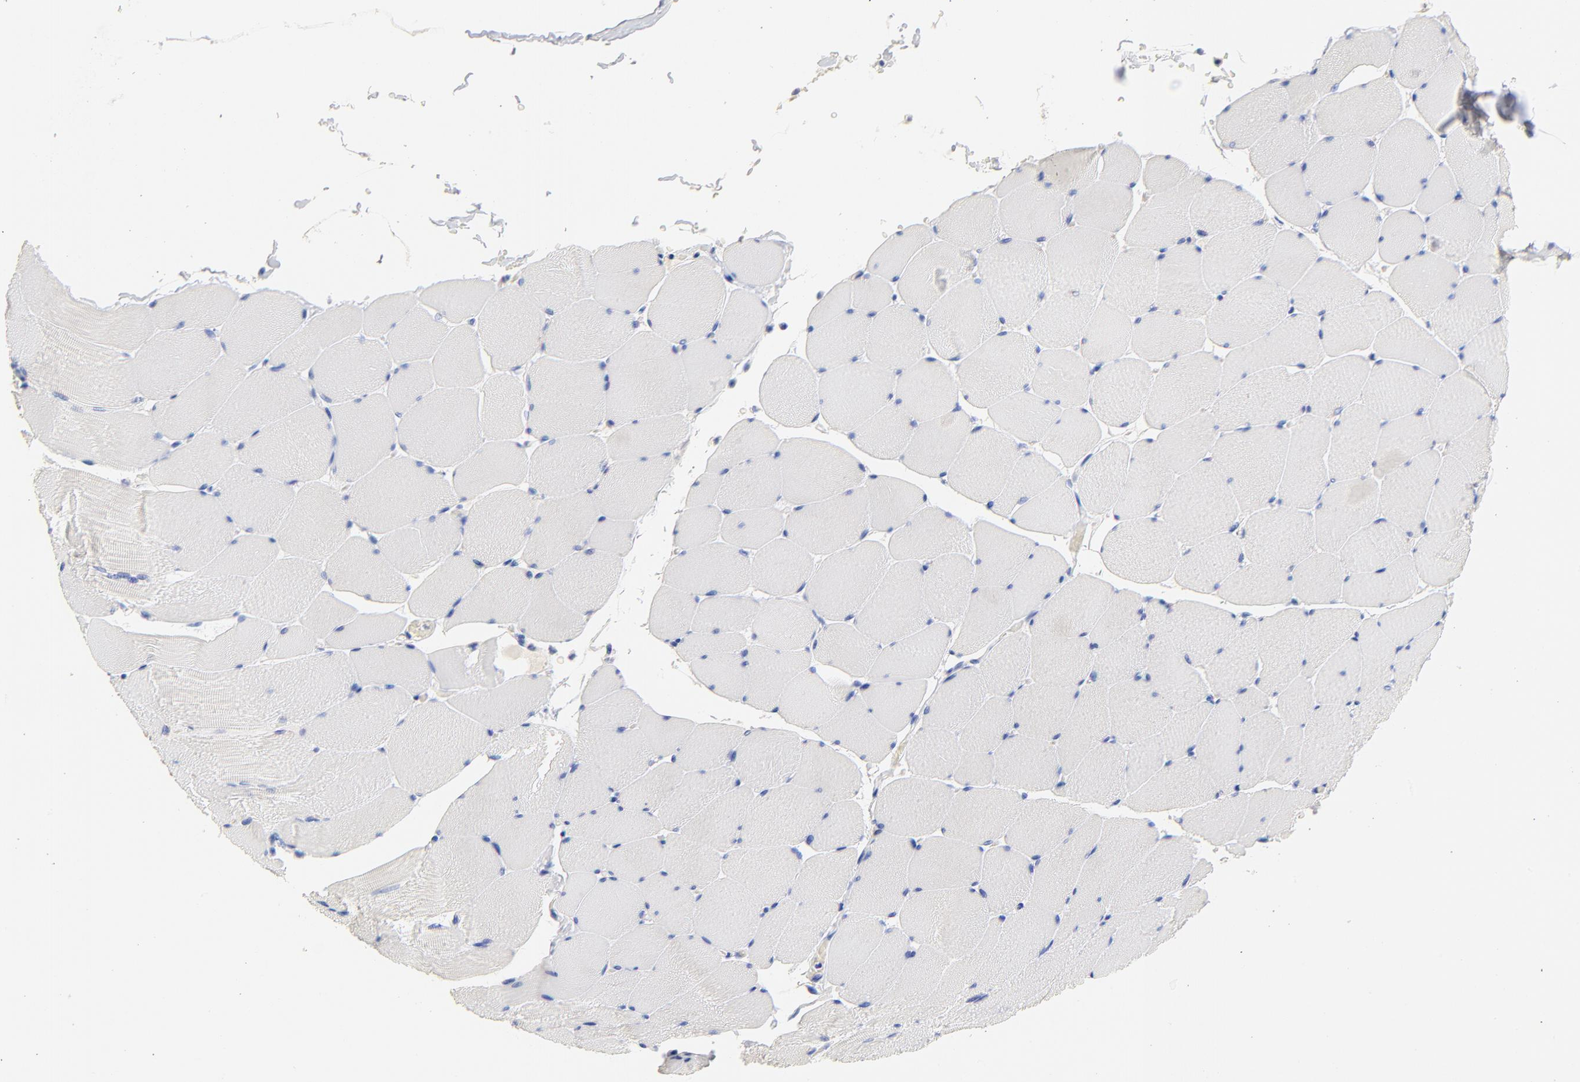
{"staining": {"intensity": "negative", "quantity": "none", "location": "none"}, "tissue": "skeletal muscle", "cell_type": "Myocytes", "image_type": "normal", "snomed": [{"axis": "morphology", "description": "Normal tissue, NOS"}, {"axis": "topography", "description": "Skeletal muscle"}], "caption": "Photomicrograph shows no significant protein positivity in myocytes of unremarkable skeletal muscle. The staining is performed using DAB (3,3'-diaminobenzidine) brown chromogen with nuclei counter-stained in using hematoxylin.", "gene": "CPS1", "patient": {"sex": "male", "age": 62}}